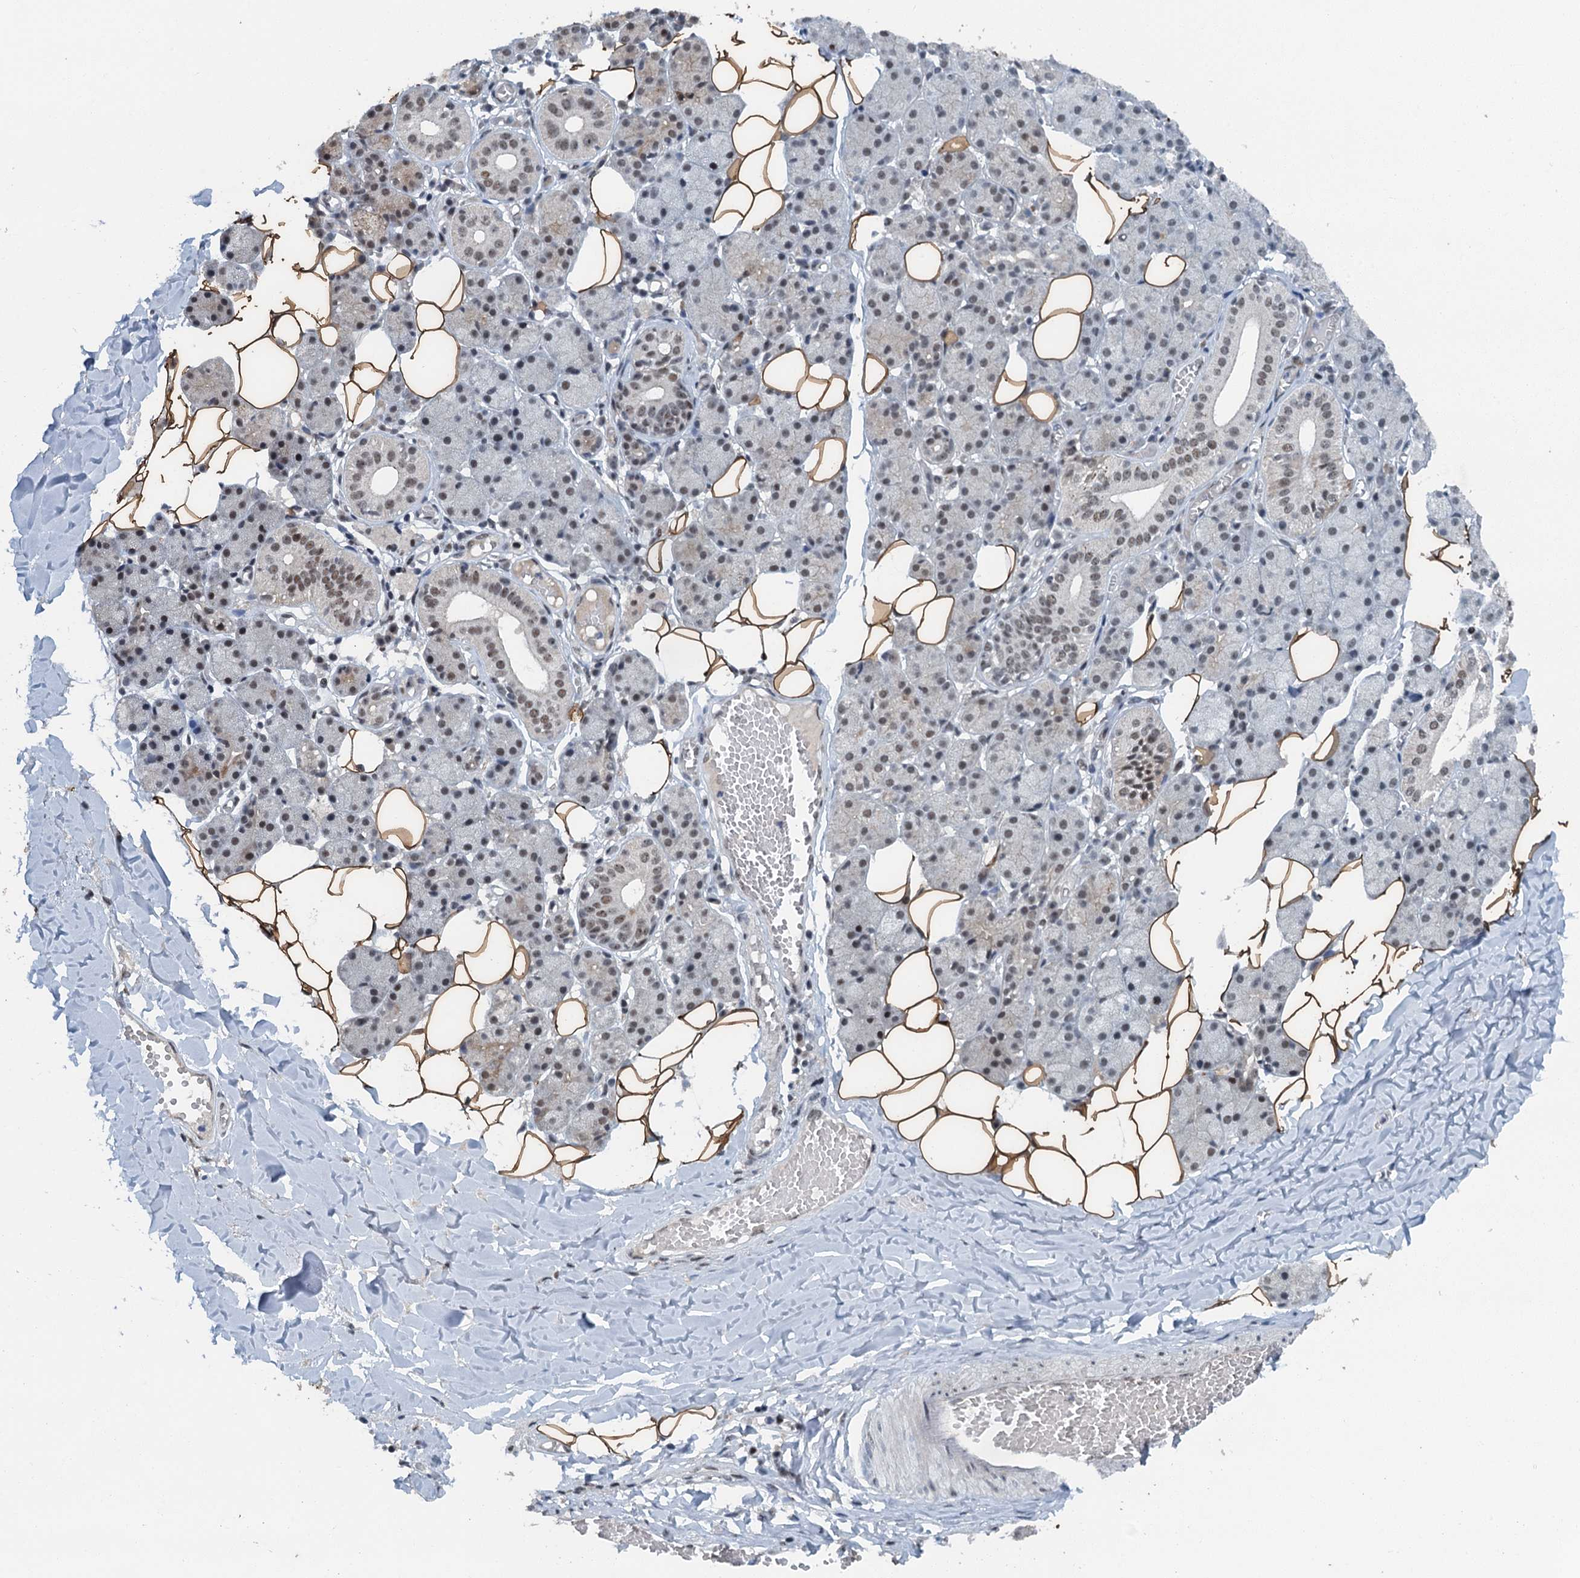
{"staining": {"intensity": "moderate", "quantity": "25%-75%", "location": "nuclear"}, "tissue": "salivary gland", "cell_type": "Glandular cells", "image_type": "normal", "snomed": [{"axis": "morphology", "description": "Normal tissue, NOS"}, {"axis": "topography", "description": "Salivary gland"}], "caption": "Salivary gland was stained to show a protein in brown. There is medium levels of moderate nuclear staining in about 25%-75% of glandular cells.", "gene": "MTA3", "patient": {"sex": "female", "age": 33}}